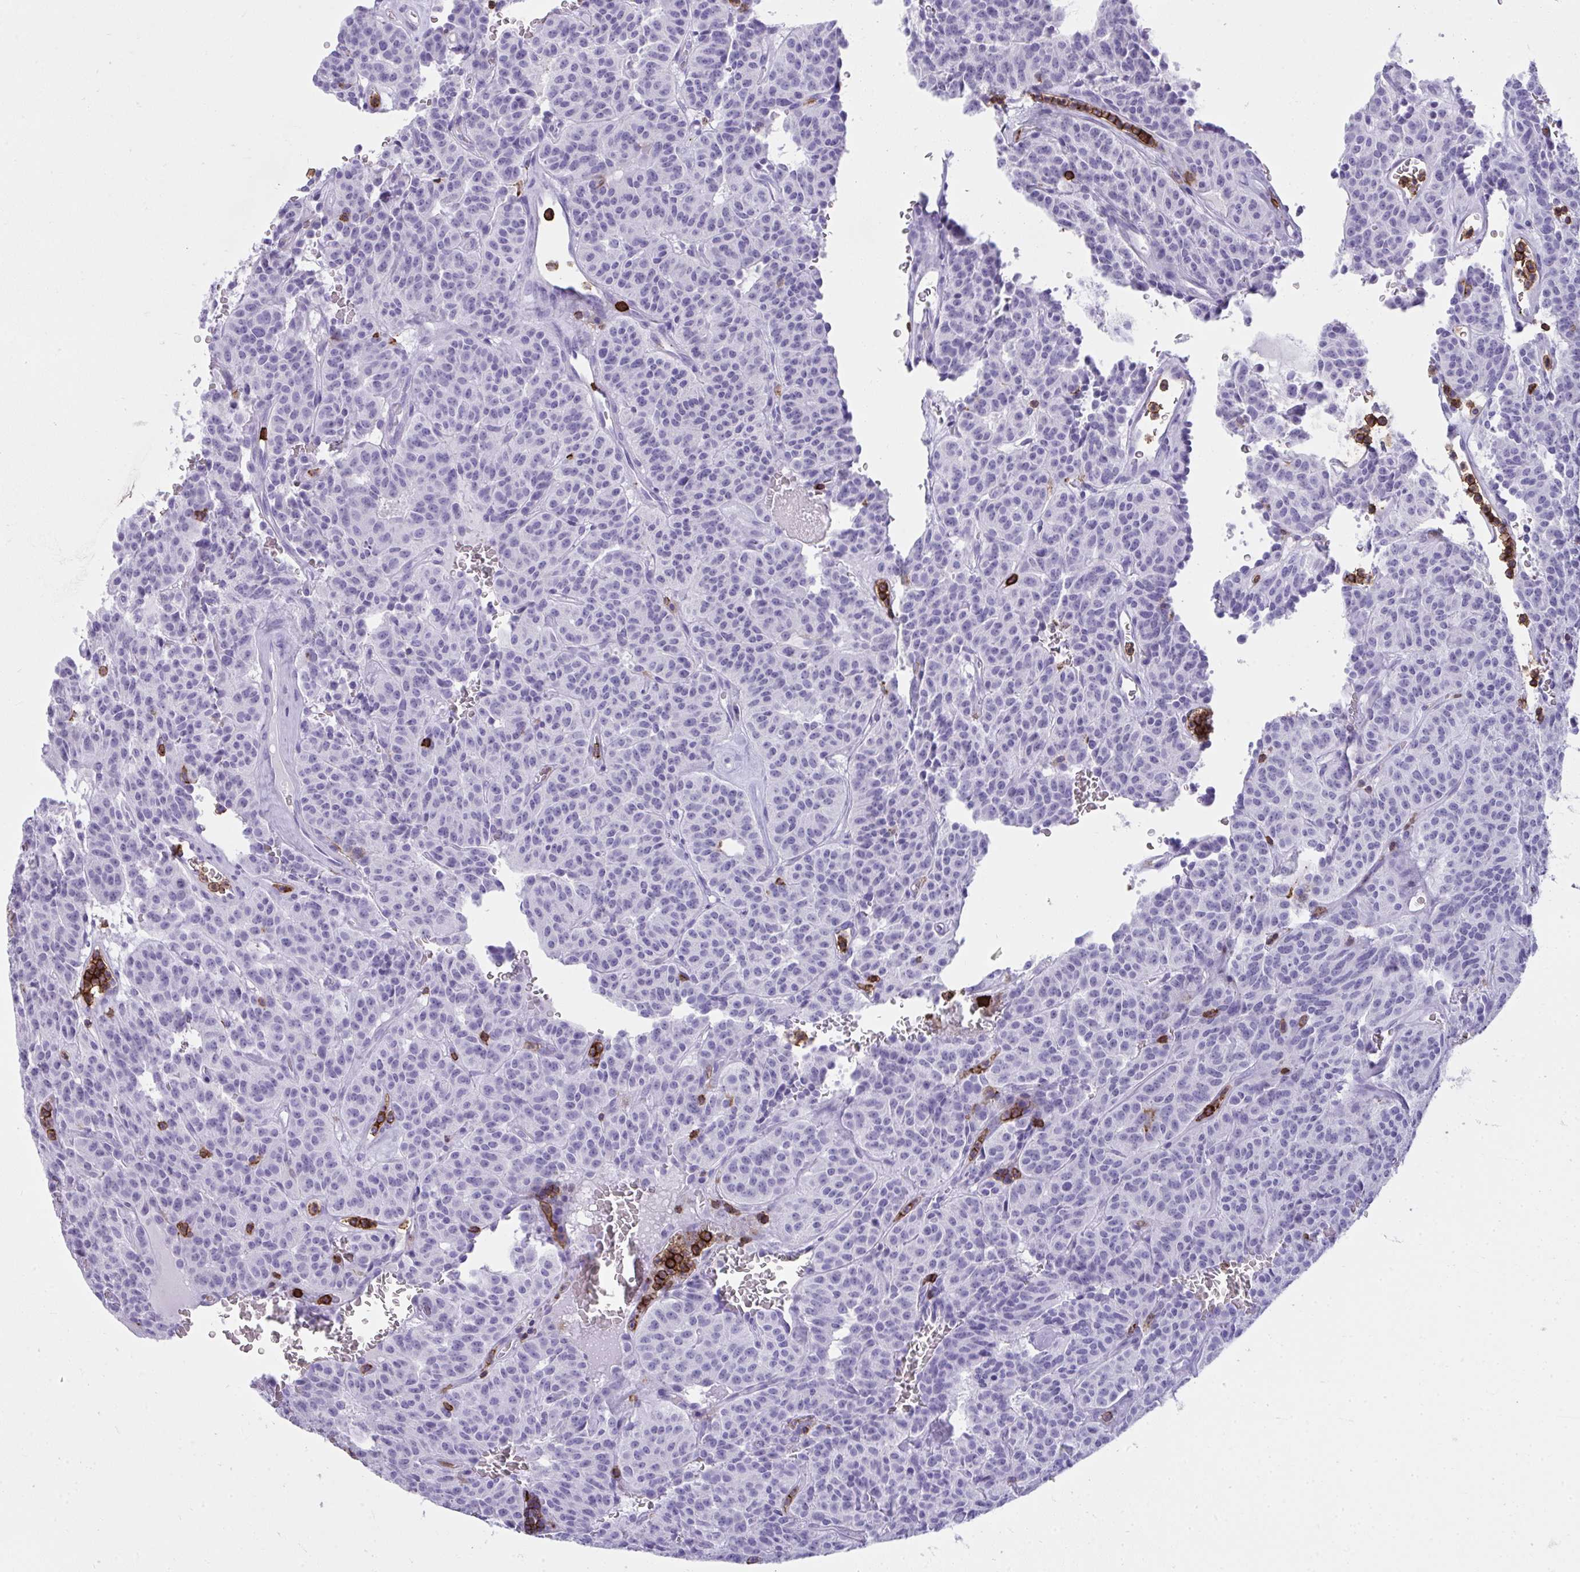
{"staining": {"intensity": "negative", "quantity": "none", "location": "none"}, "tissue": "carcinoid", "cell_type": "Tumor cells", "image_type": "cancer", "snomed": [{"axis": "morphology", "description": "Carcinoid, malignant, NOS"}, {"axis": "topography", "description": "Lung"}], "caption": "Carcinoid was stained to show a protein in brown. There is no significant expression in tumor cells.", "gene": "SPN", "patient": {"sex": "female", "age": 61}}